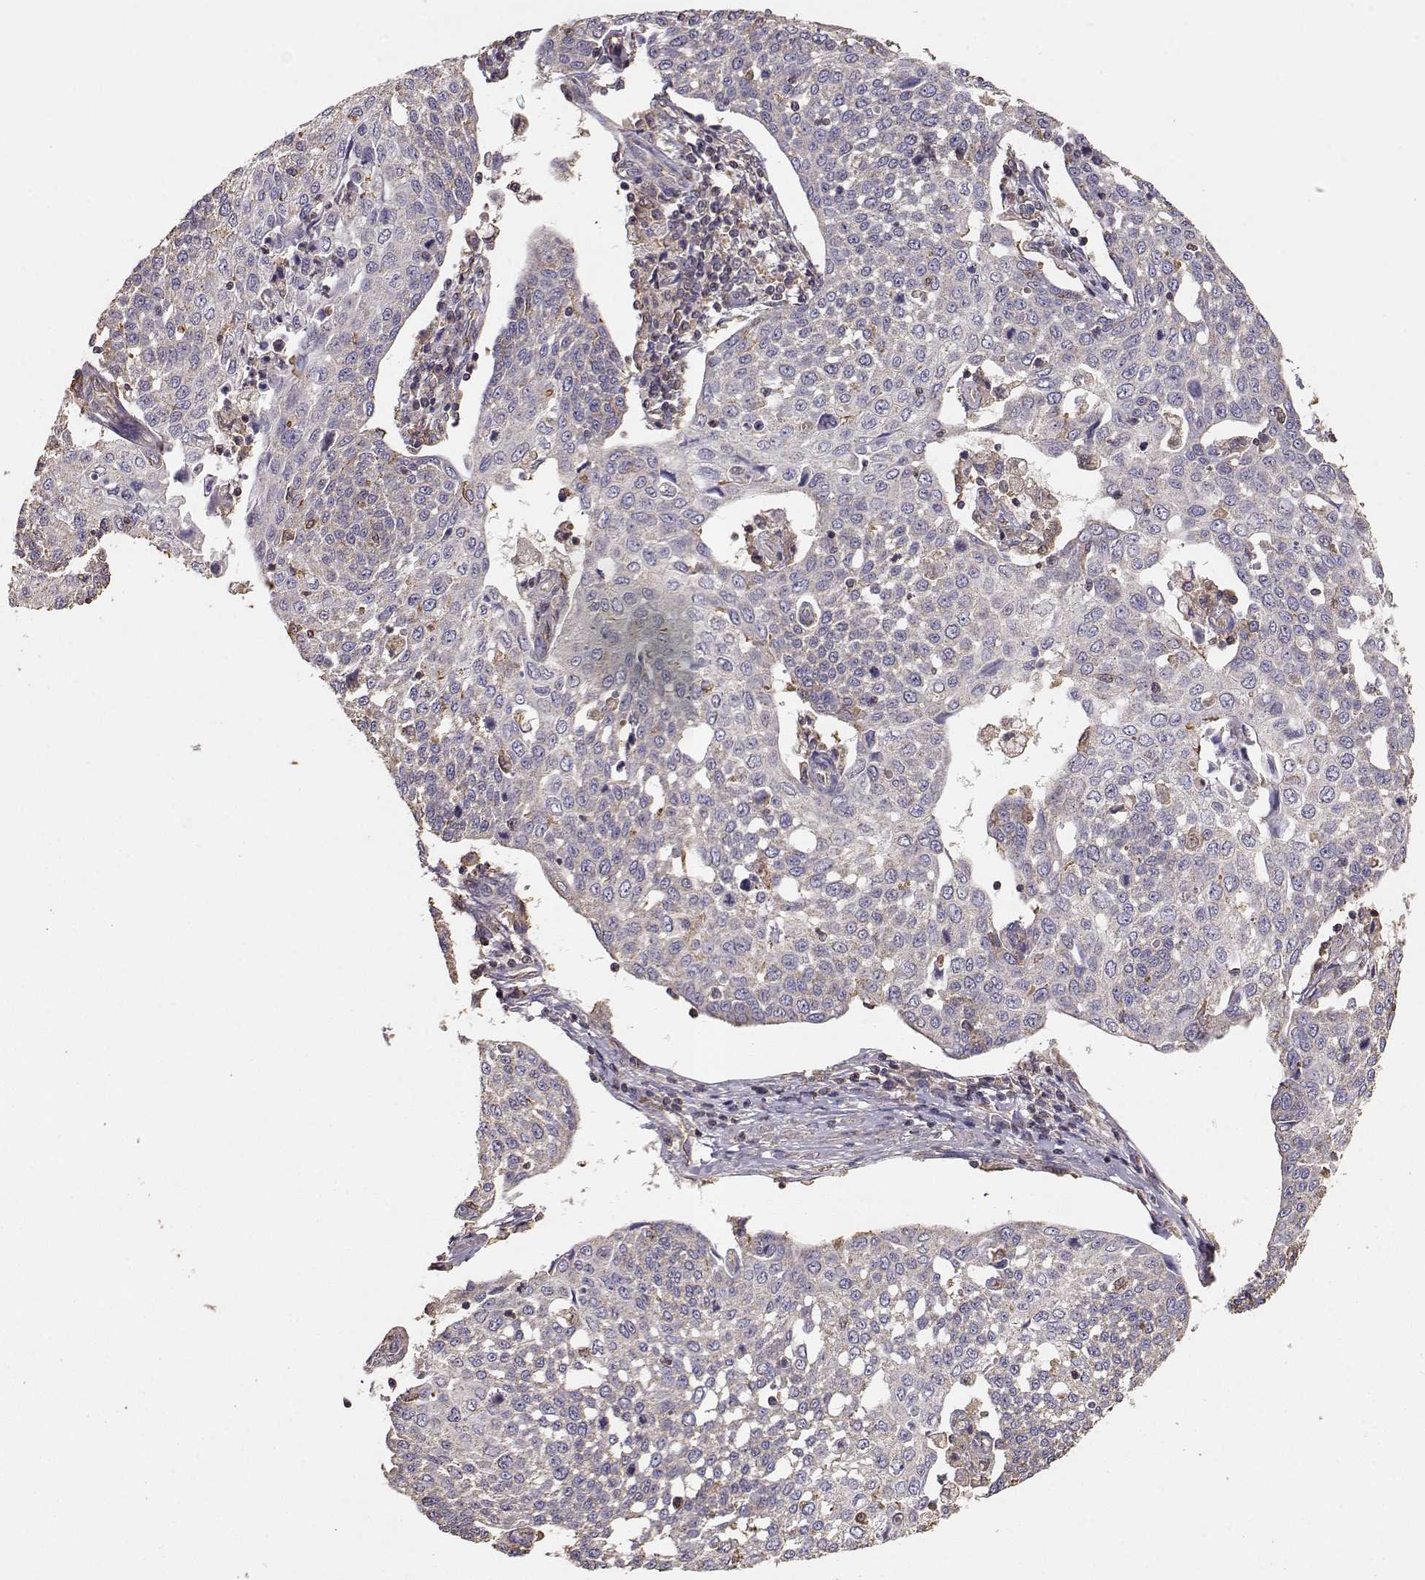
{"staining": {"intensity": "weak", "quantity": "<25%", "location": "cytoplasmic/membranous"}, "tissue": "cervical cancer", "cell_type": "Tumor cells", "image_type": "cancer", "snomed": [{"axis": "morphology", "description": "Squamous cell carcinoma, NOS"}, {"axis": "topography", "description": "Cervix"}], "caption": "Protein analysis of cervical squamous cell carcinoma displays no significant positivity in tumor cells.", "gene": "TARS3", "patient": {"sex": "female", "age": 34}}